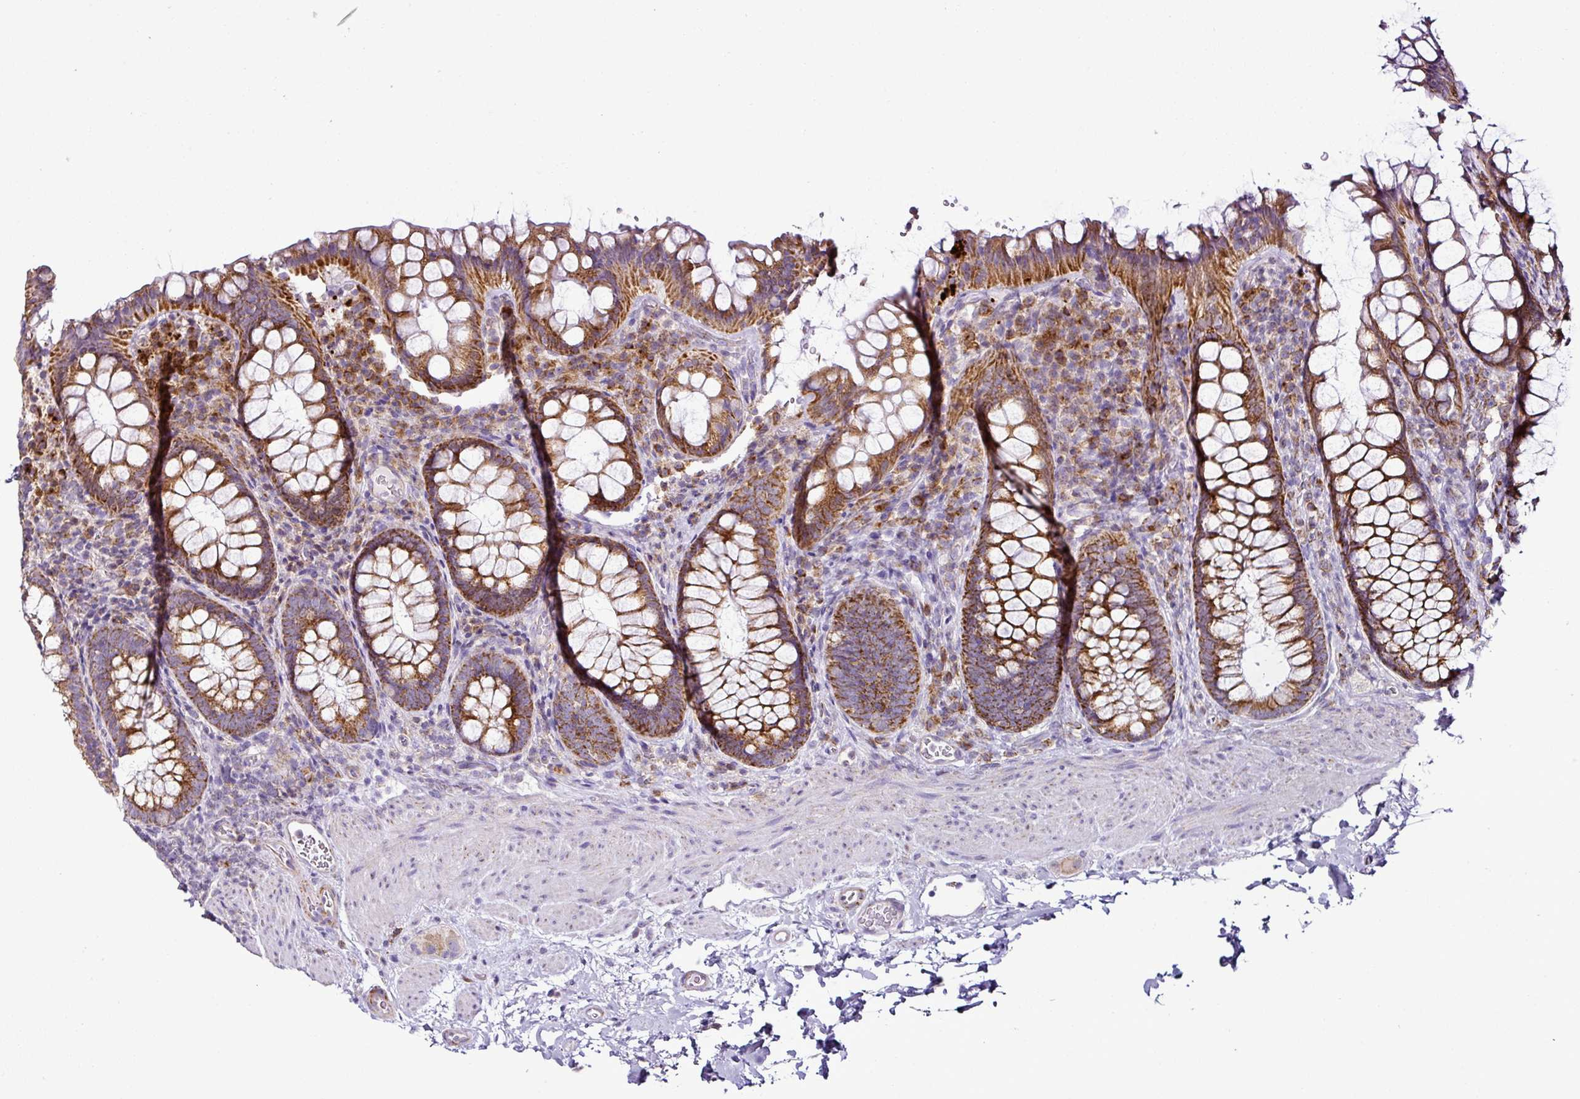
{"staining": {"intensity": "strong", "quantity": ">75%", "location": "cytoplasmic/membranous"}, "tissue": "rectum", "cell_type": "Glandular cells", "image_type": "normal", "snomed": [{"axis": "morphology", "description": "Normal tissue, NOS"}, {"axis": "topography", "description": "Rectum"}], "caption": "This photomicrograph demonstrates immunohistochemistry (IHC) staining of unremarkable rectum, with high strong cytoplasmic/membranous expression in approximately >75% of glandular cells.", "gene": "DPAGT1", "patient": {"sex": "female", "age": 69}}